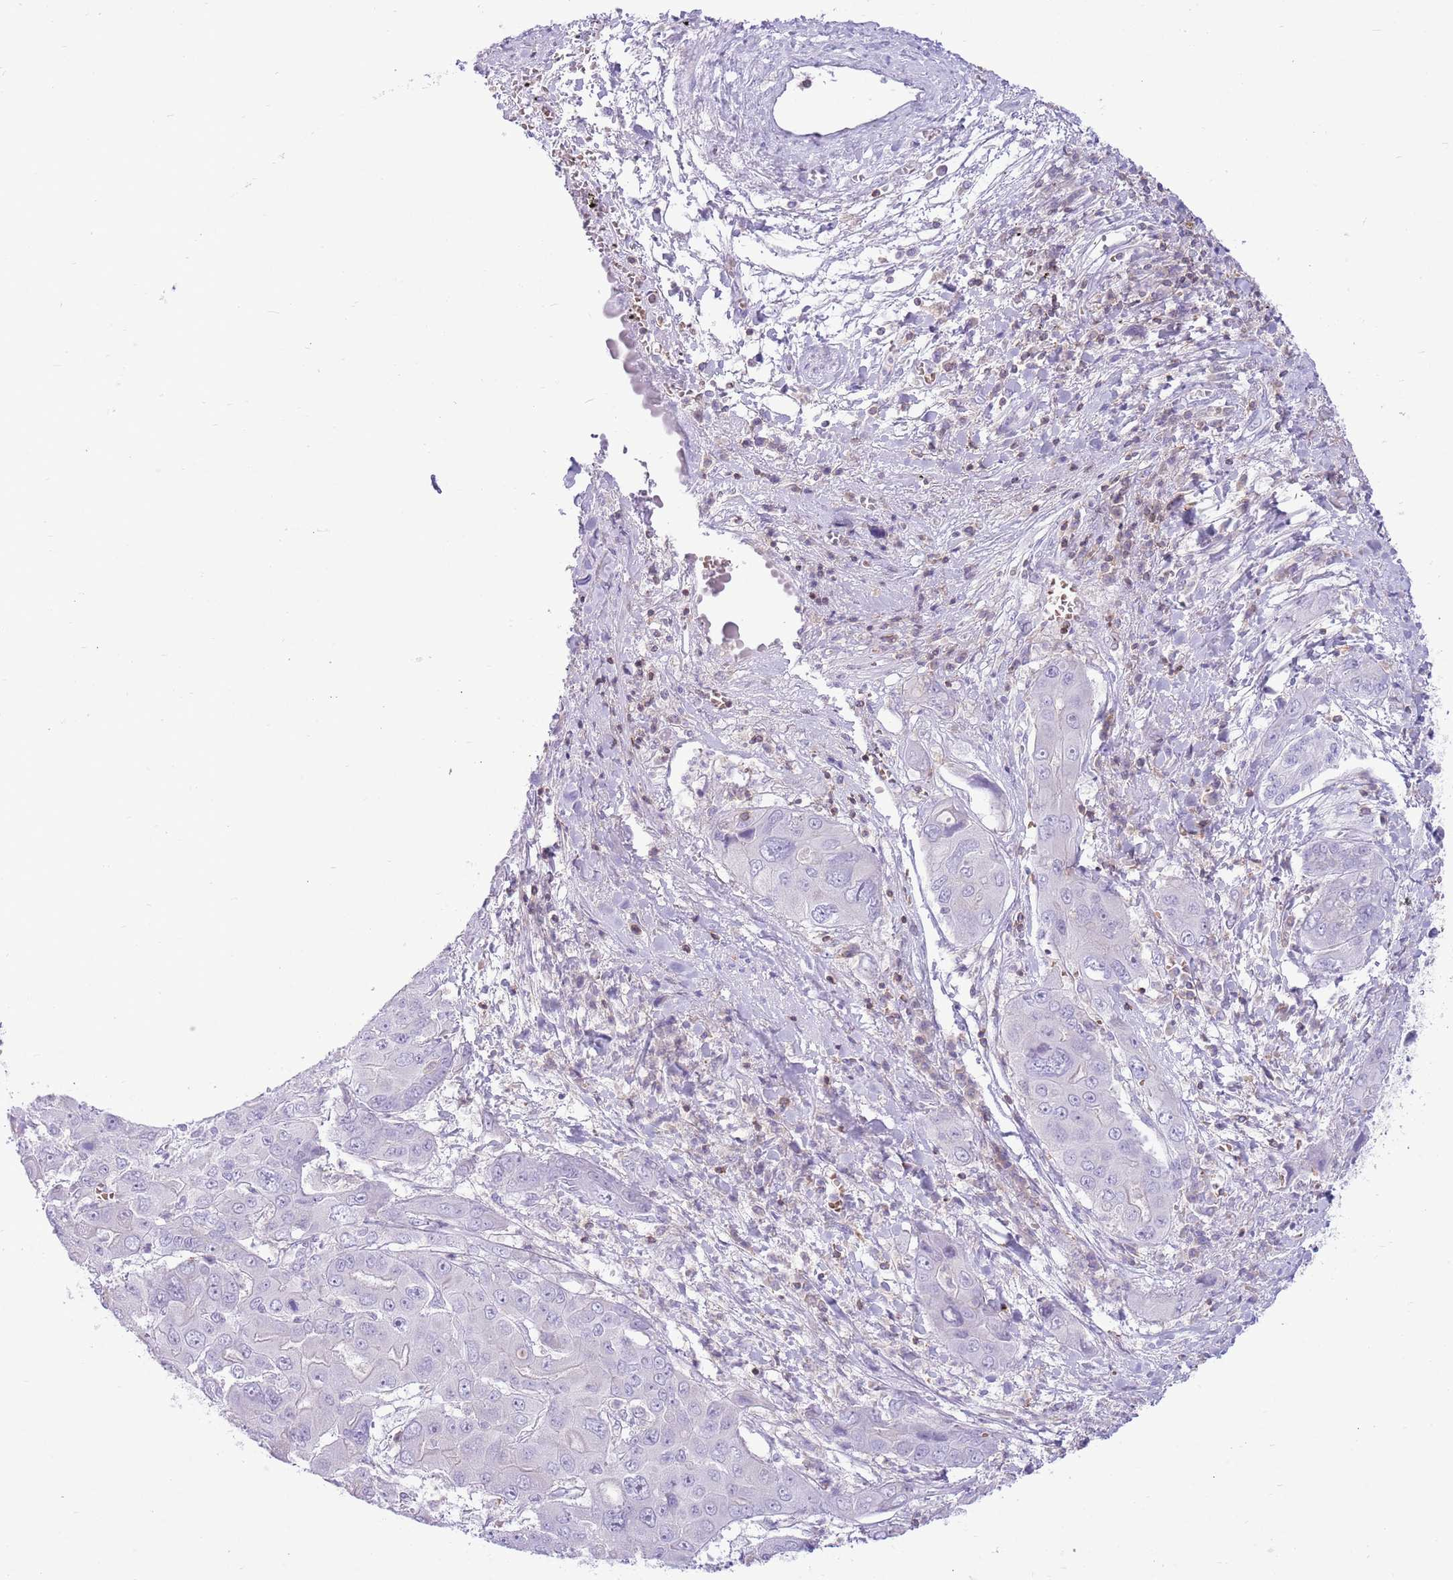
{"staining": {"intensity": "negative", "quantity": "none", "location": "none"}, "tissue": "liver cancer", "cell_type": "Tumor cells", "image_type": "cancer", "snomed": [{"axis": "morphology", "description": "Cholangiocarcinoma"}, {"axis": "topography", "description": "Liver"}], "caption": "This photomicrograph is of cholangiocarcinoma (liver) stained with immunohistochemistry to label a protein in brown with the nuclei are counter-stained blue. There is no expression in tumor cells. Brightfield microscopy of IHC stained with DAB (brown) and hematoxylin (blue), captured at high magnification.", "gene": "OR4Q3", "patient": {"sex": "male", "age": 67}}